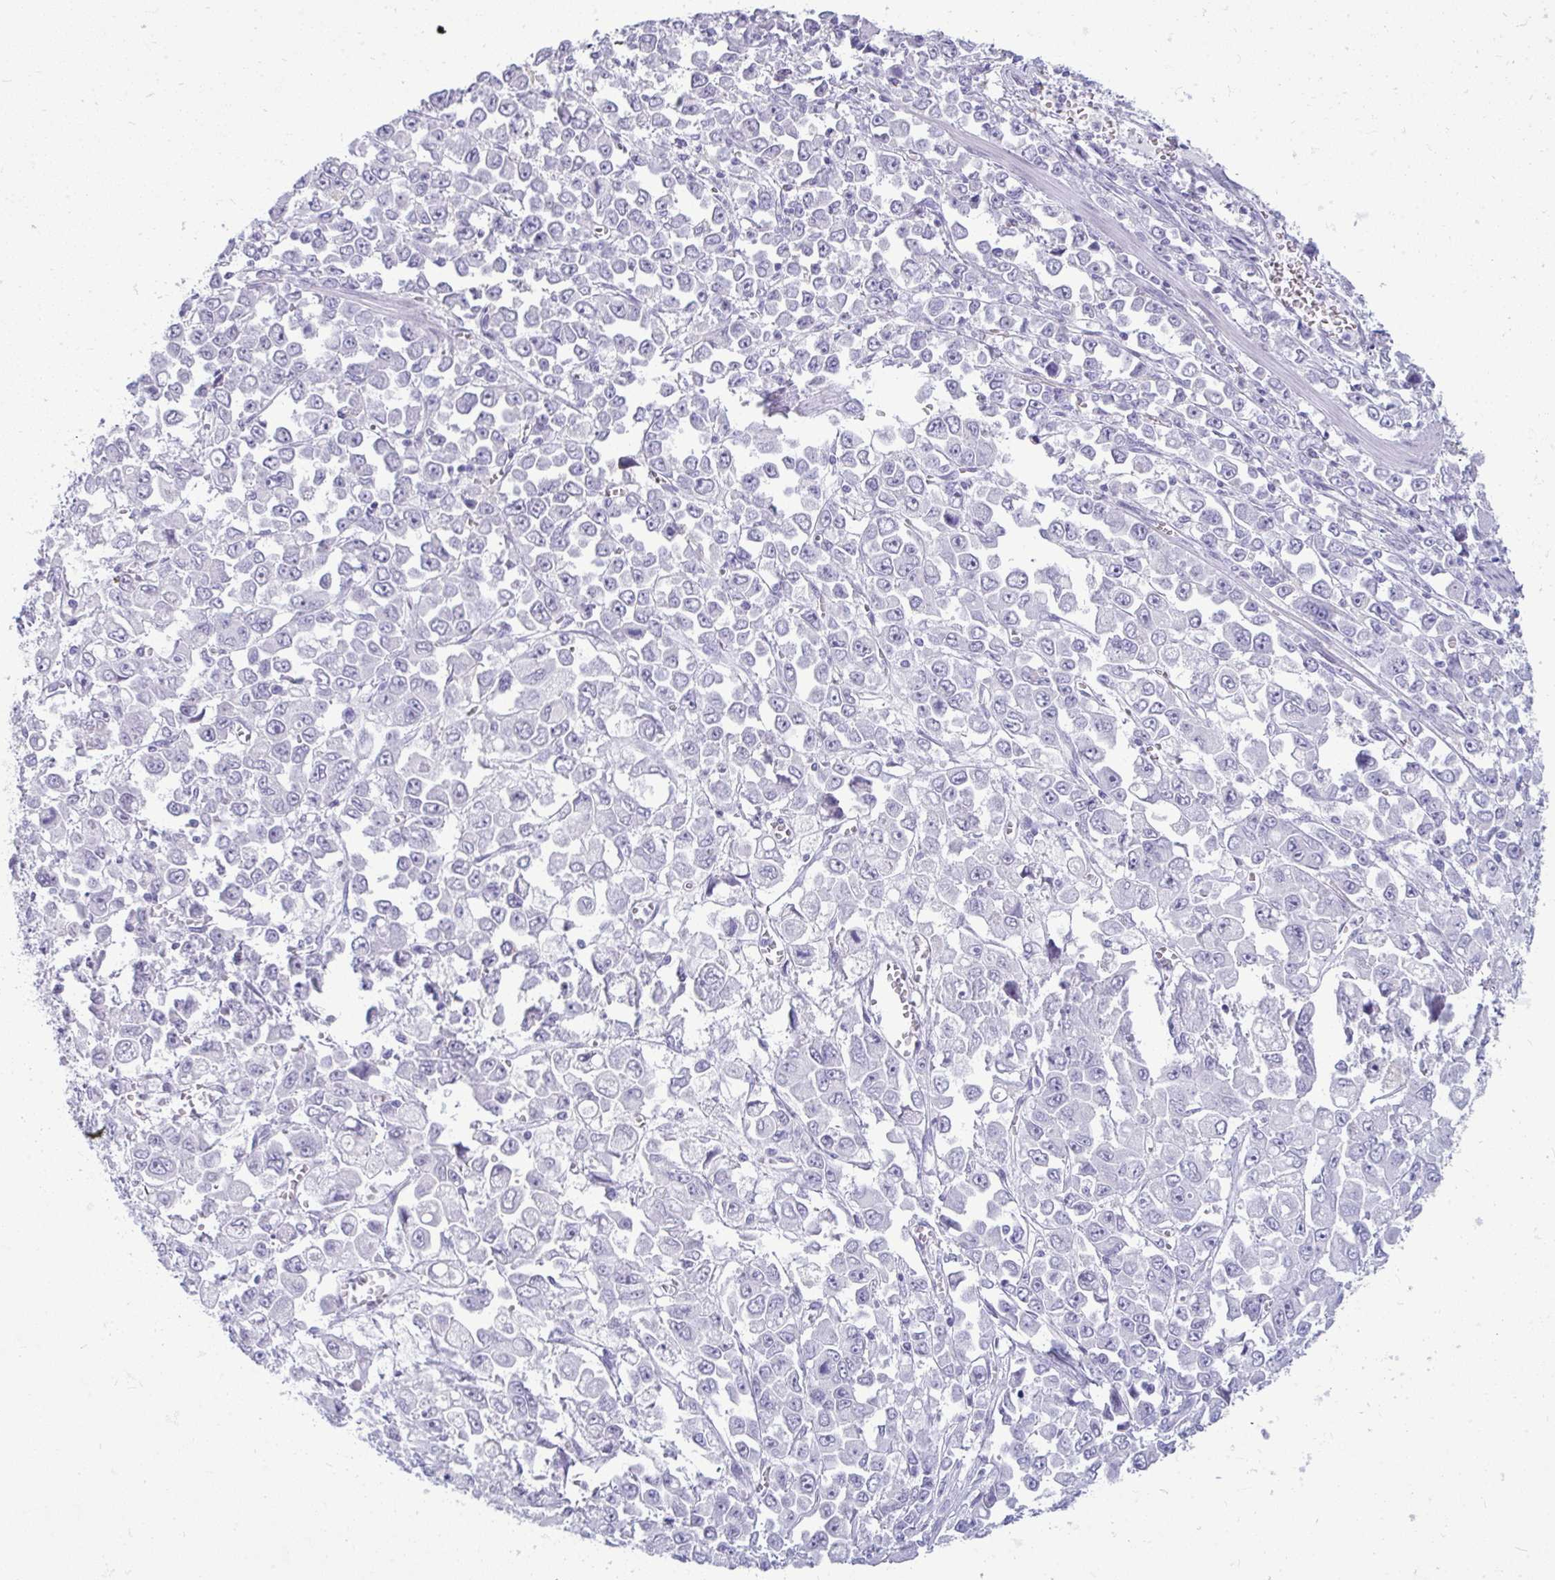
{"staining": {"intensity": "negative", "quantity": "none", "location": "none"}, "tissue": "stomach cancer", "cell_type": "Tumor cells", "image_type": "cancer", "snomed": [{"axis": "morphology", "description": "Adenocarcinoma, NOS"}, {"axis": "topography", "description": "Stomach, upper"}], "caption": "The immunohistochemistry (IHC) micrograph has no significant positivity in tumor cells of stomach cancer tissue.", "gene": "ANKRD60", "patient": {"sex": "male", "age": 70}}